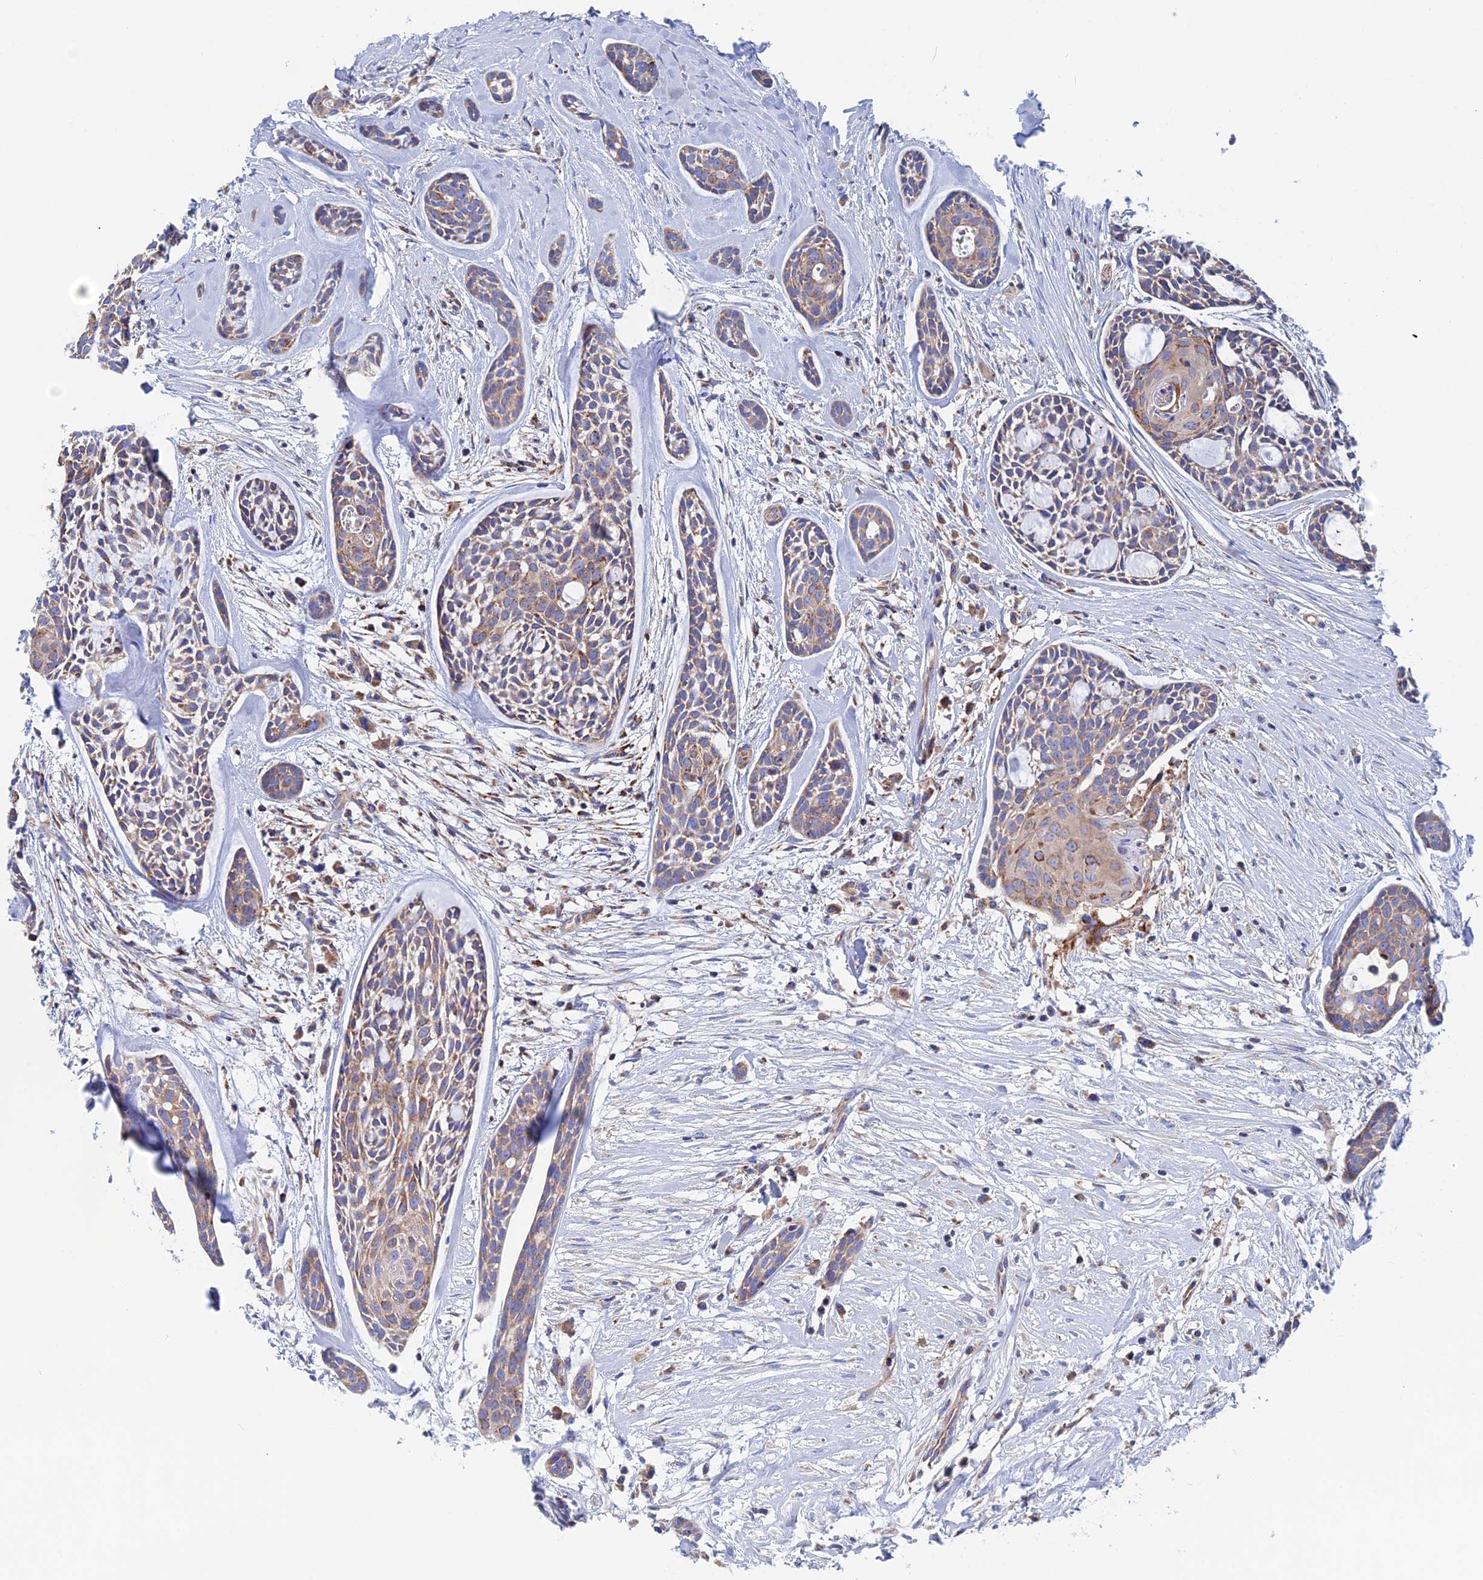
{"staining": {"intensity": "weak", "quantity": "<25%", "location": "cytoplasmic/membranous"}, "tissue": "head and neck cancer", "cell_type": "Tumor cells", "image_type": "cancer", "snomed": [{"axis": "morphology", "description": "Adenocarcinoma, NOS"}, {"axis": "topography", "description": "Subcutis"}, {"axis": "topography", "description": "Head-Neck"}], "caption": "Micrograph shows no protein staining in tumor cells of adenocarcinoma (head and neck) tissue.", "gene": "WDR83", "patient": {"sex": "female", "age": 73}}